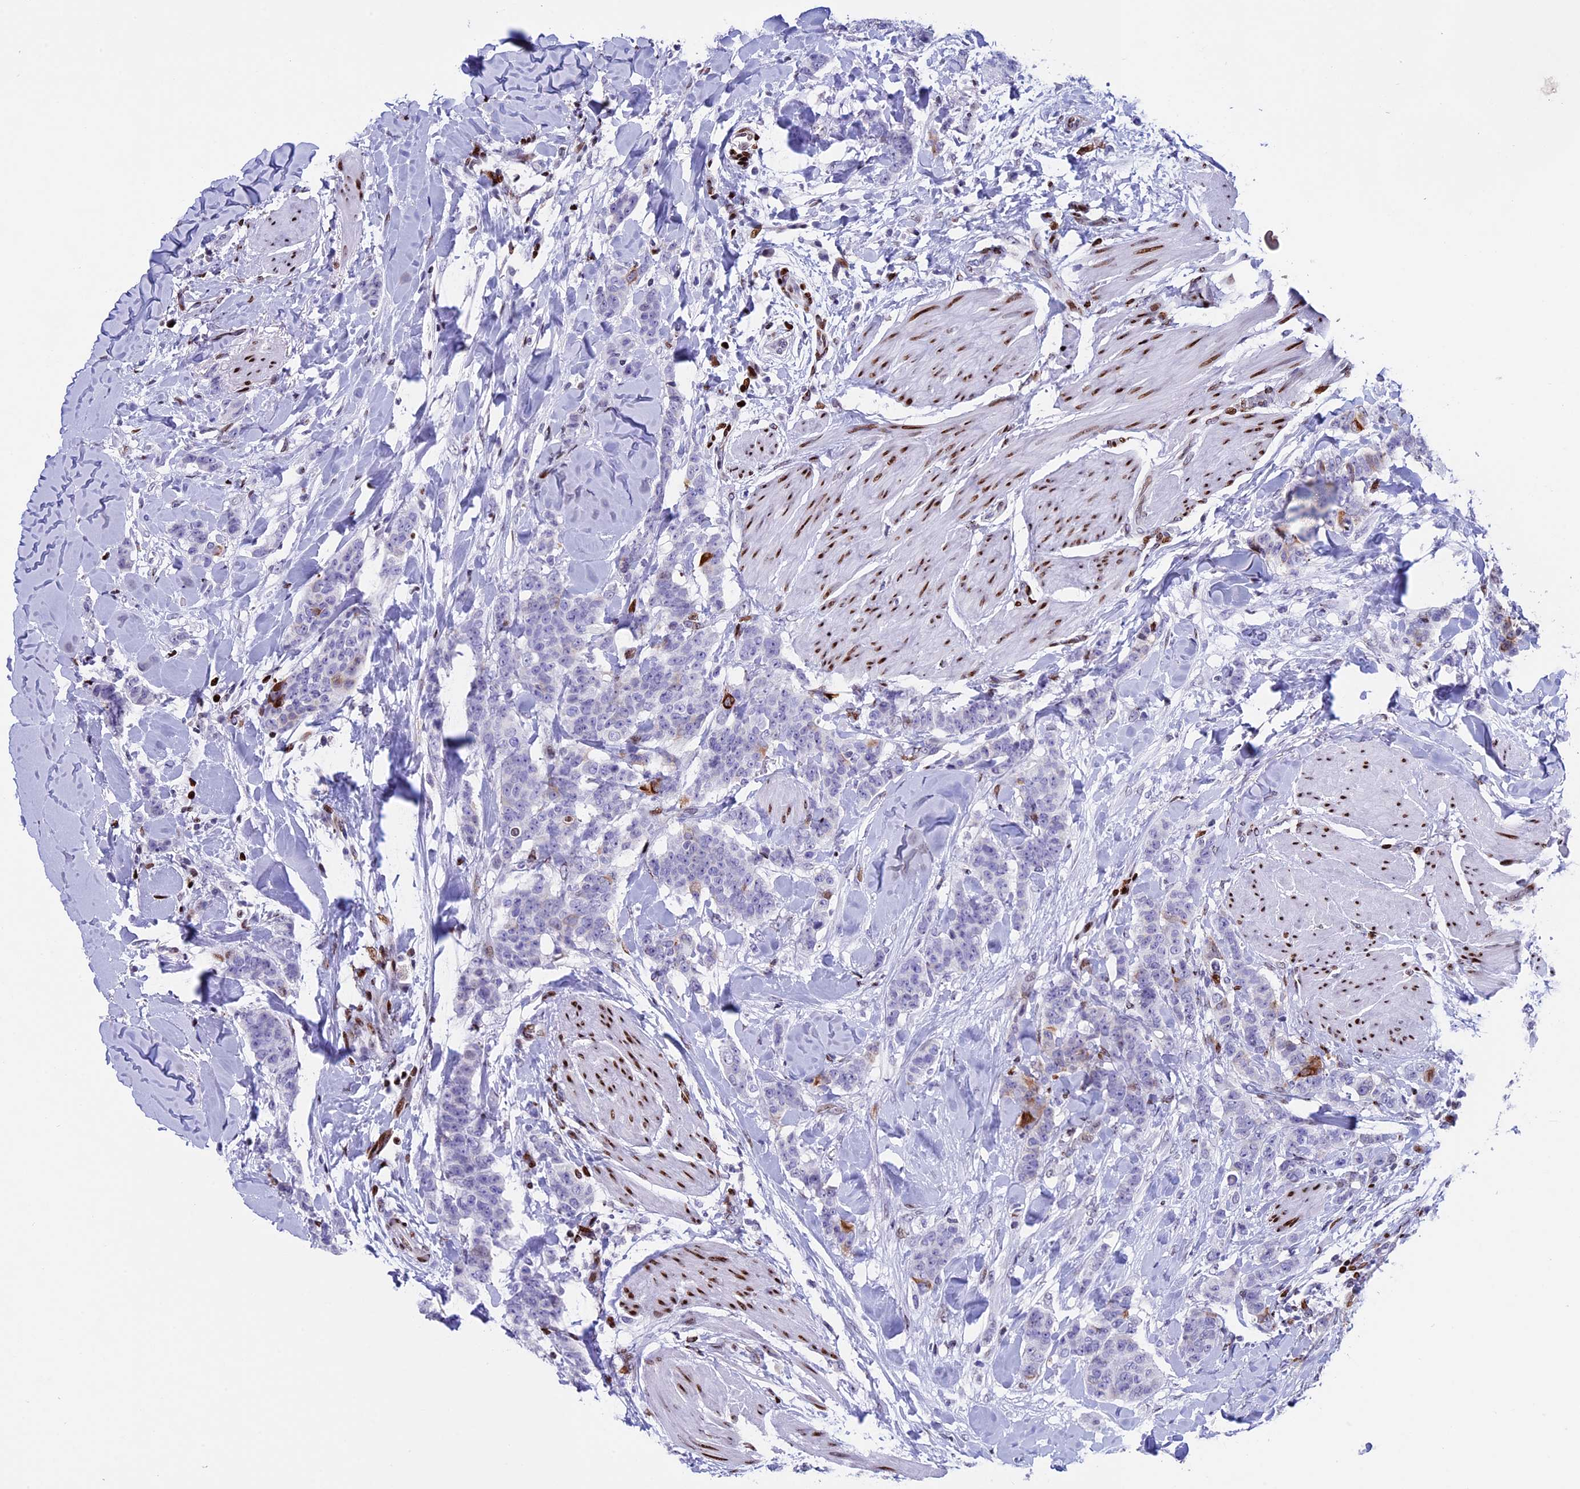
{"staining": {"intensity": "moderate", "quantity": "<25%", "location": "cytoplasmic/membranous"}, "tissue": "breast cancer", "cell_type": "Tumor cells", "image_type": "cancer", "snomed": [{"axis": "morphology", "description": "Duct carcinoma"}, {"axis": "topography", "description": "Breast"}], "caption": "There is low levels of moderate cytoplasmic/membranous positivity in tumor cells of breast invasive ductal carcinoma, as demonstrated by immunohistochemical staining (brown color).", "gene": "BTBD3", "patient": {"sex": "female", "age": 40}}